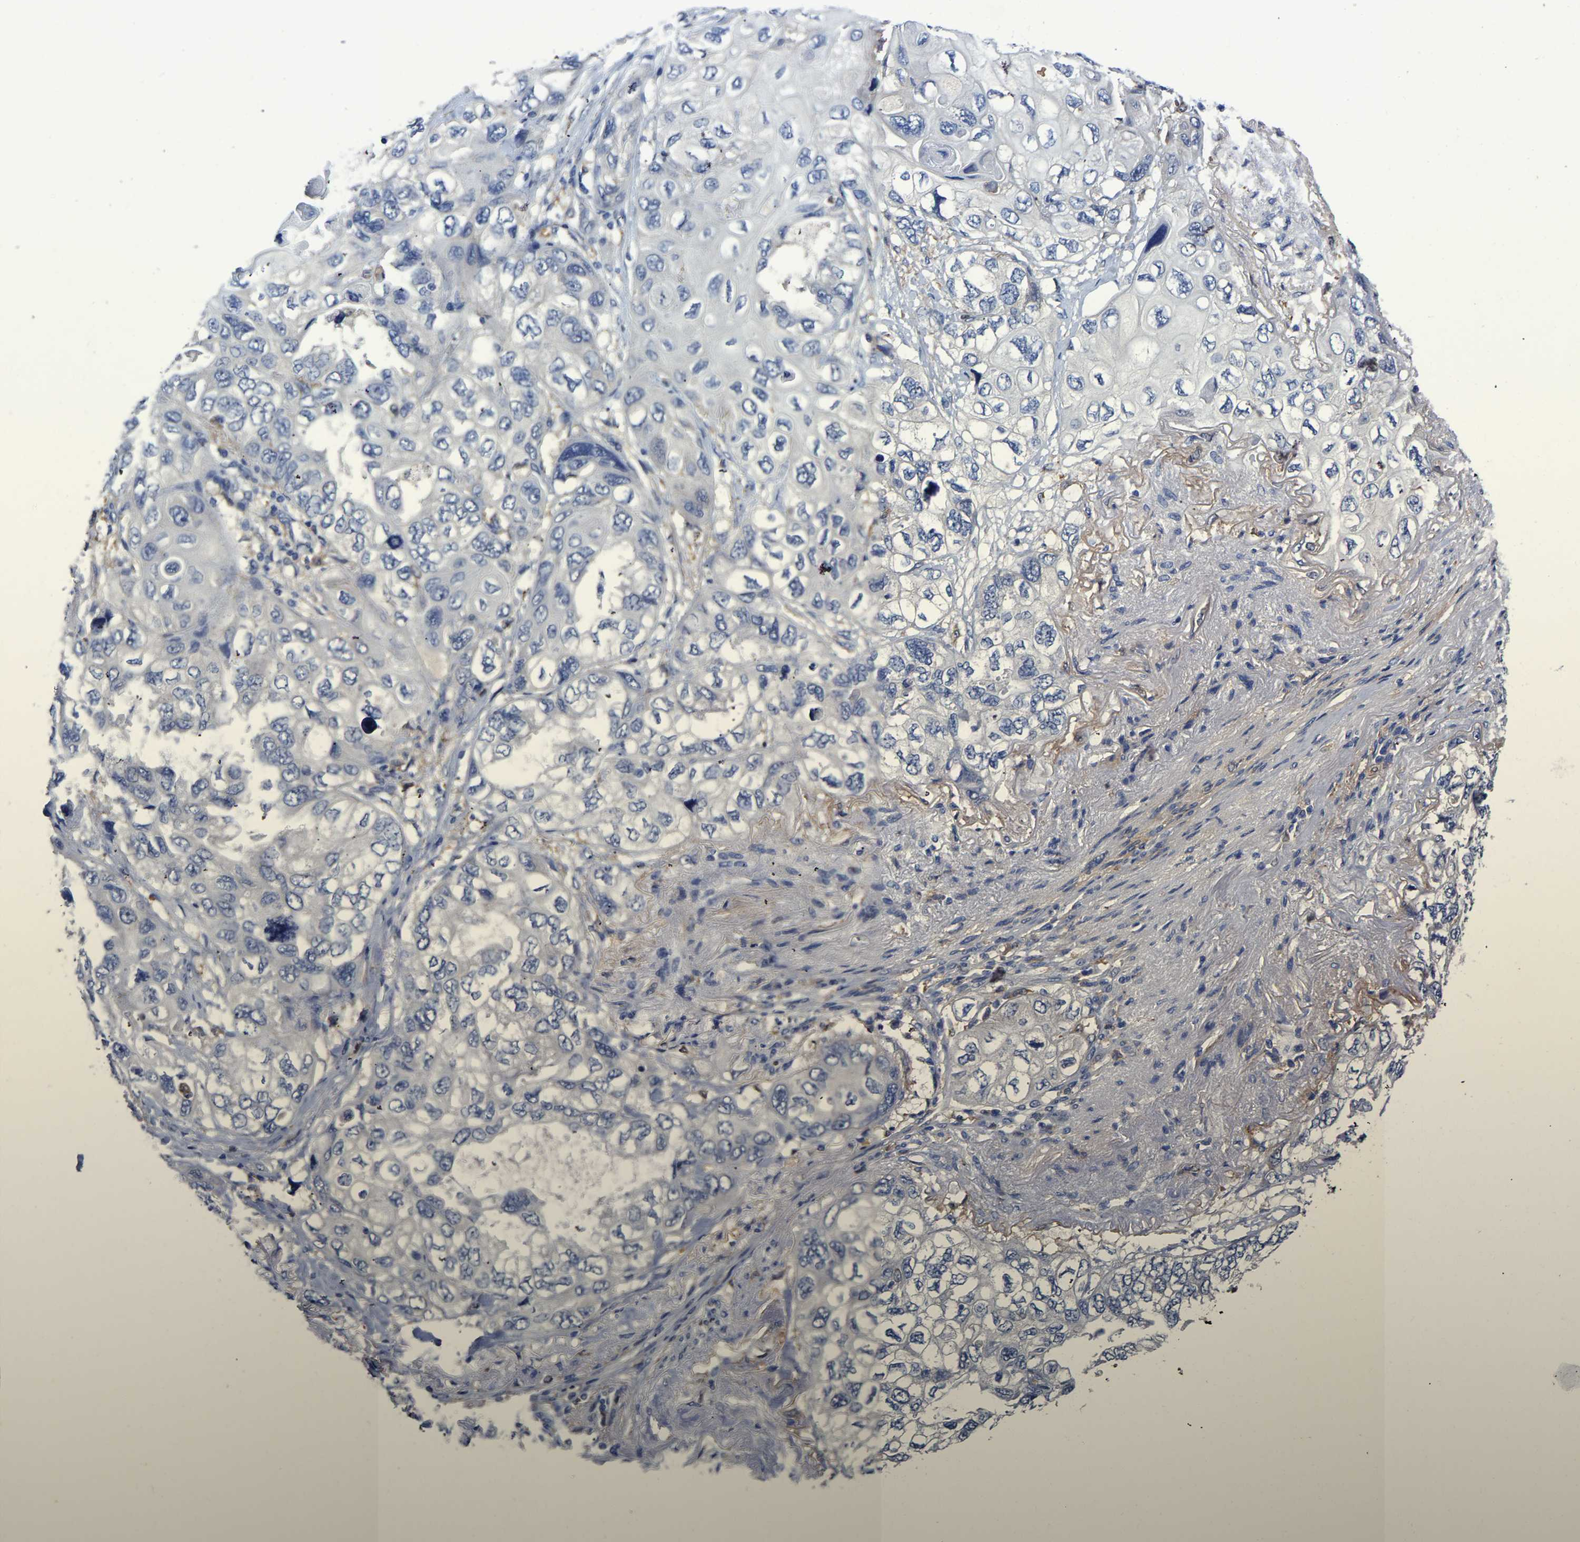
{"staining": {"intensity": "negative", "quantity": "none", "location": "none"}, "tissue": "lung cancer", "cell_type": "Tumor cells", "image_type": "cancer", "snomed": [{"axis": "morphology", "description": "Squamous cell carcinoma, NOS"}, {"axis": "topography", "description": "Lung"}], "caption": "IHC photomicrograph of neoplastic tissue: human lung squamous cell carcinoma stained with DAB (3,3'-diaminobenzidine) shows no significant protein expression in tumor cells.", "gene": "ATG2B", "patient": {"sex": "female", "age": 73}}